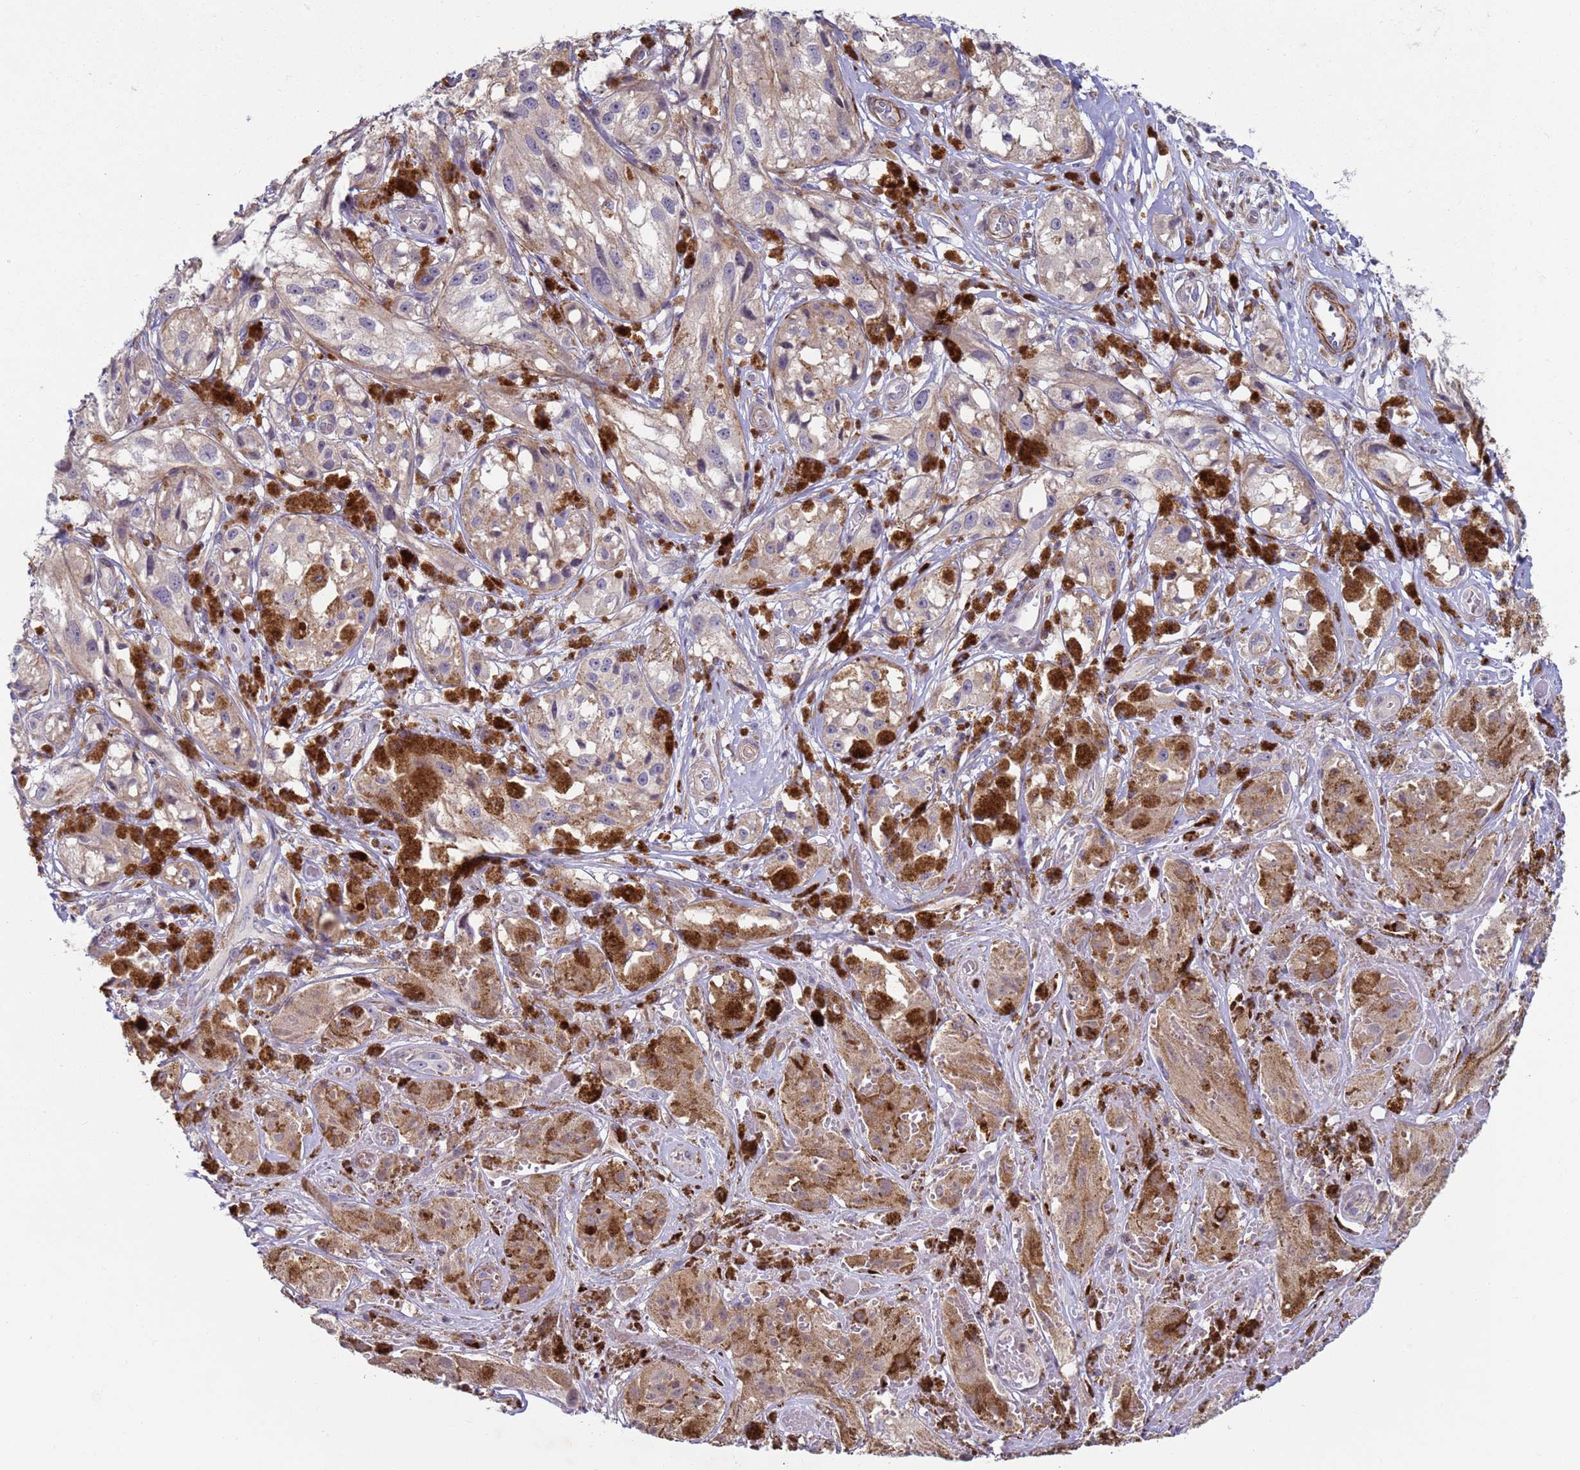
{"staining": {"intensity": "negative", "quantity": "none", "location": "none"}, "tissue": "melanoma", "cell_type": "Tumor cells", "image_type": "cancer", "snomed": [{"axis": "morphology", "description": "Malignant melanoma, NOS"}, {"axis": "topography", "description": "Skin"}], "caption": "A micrograph of human melanoma is negative for staining in tumor cells.", "gene": "SNAPC4", "patient": {"sex": "male", "age": 88}}